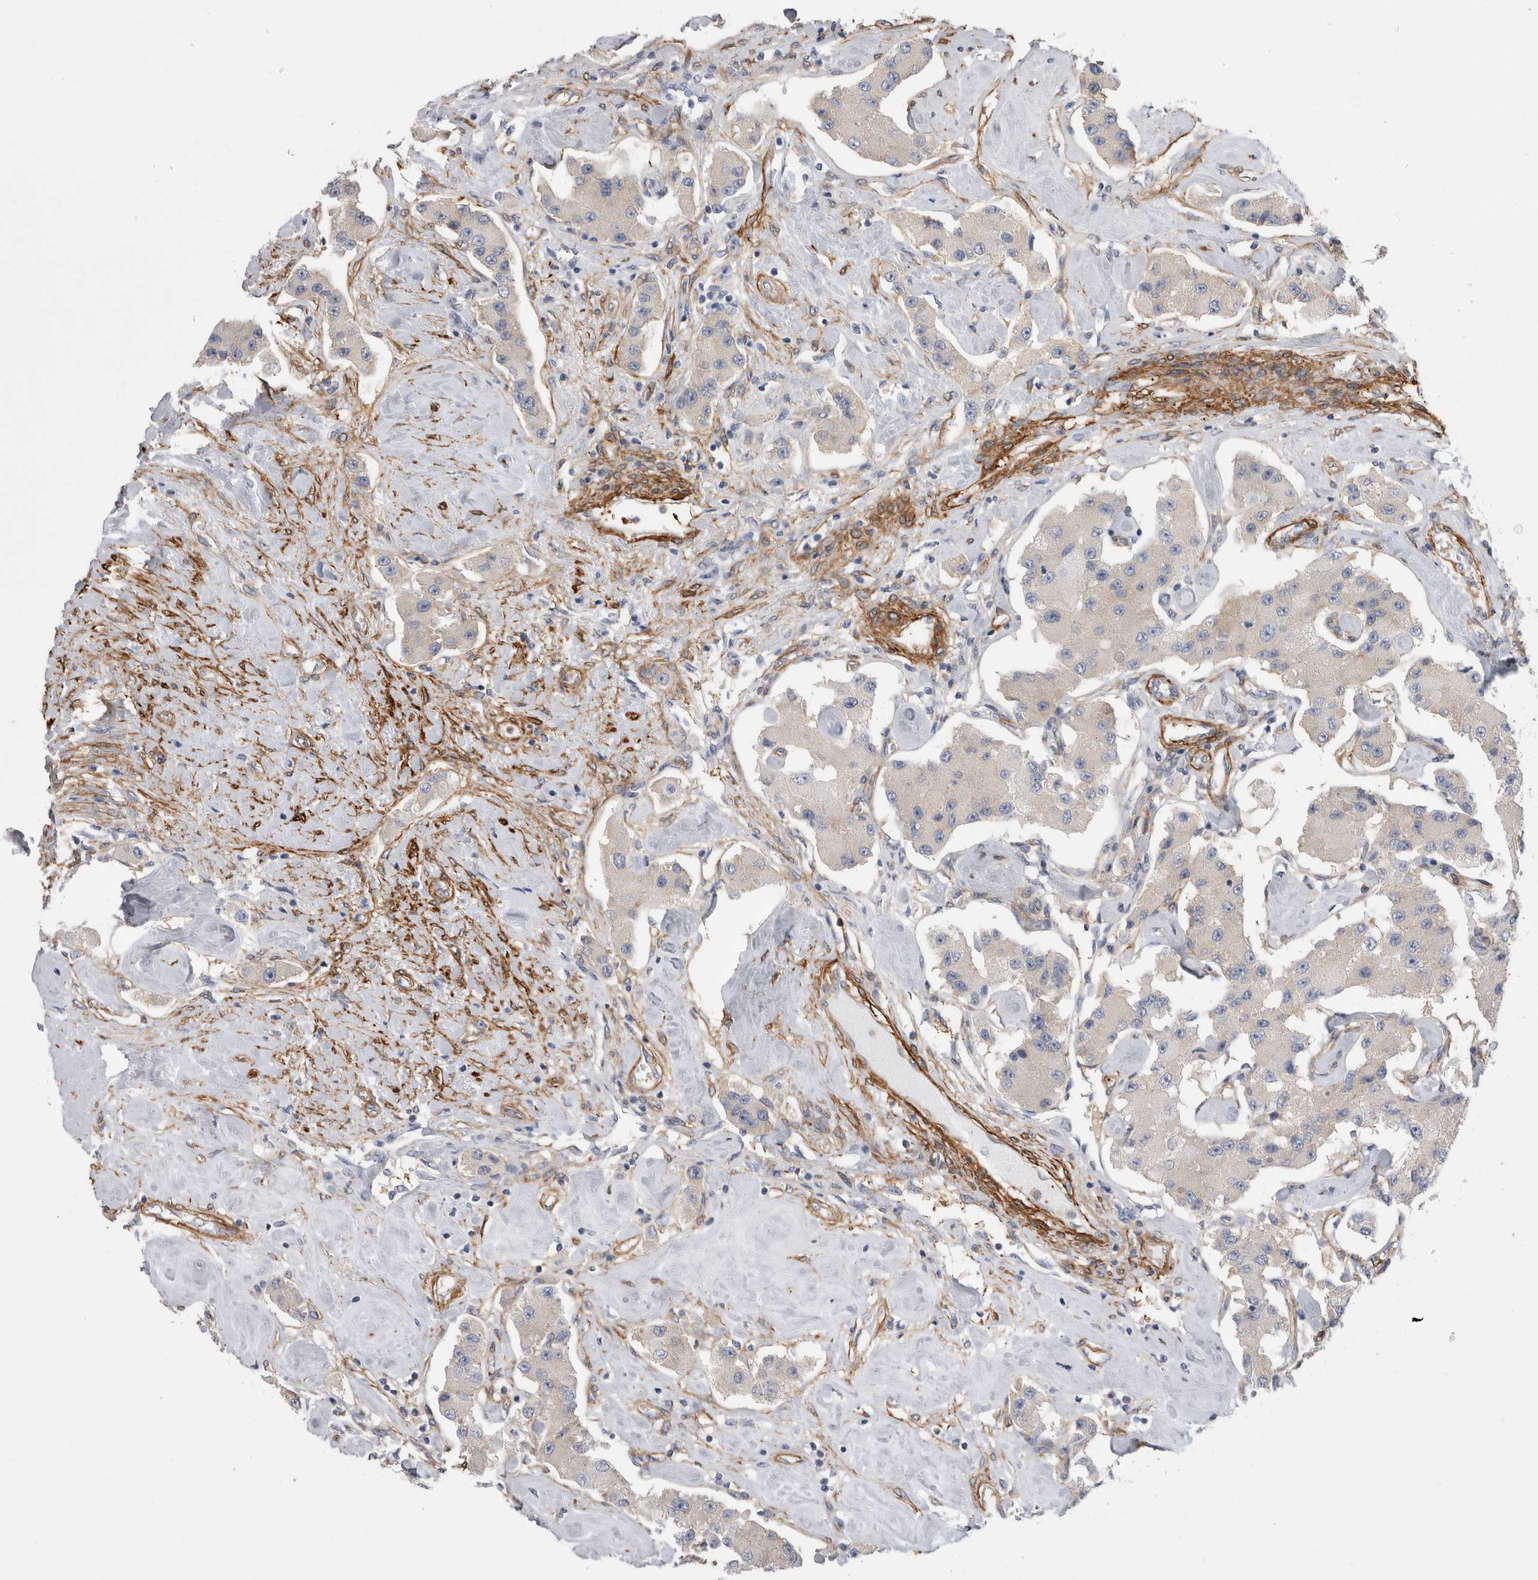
{"staining": {"intensity": "negative", "quantity": "none", "location": "none"}, "tissue": "carcinoid", "cell_type": "Tumor cells", "image_type": "cancer", "snomed": [{"axis": "morphology", "description": "Carcinoid, malignant, NOS"}, {"axis": "topography", "description": "Pancreas"}], "caption": "Tumor cells are negative for brown protein staining in carcinoid (malignant).", "gene": "EPRS1", "patient": {"sex": "male", "age": 41}}